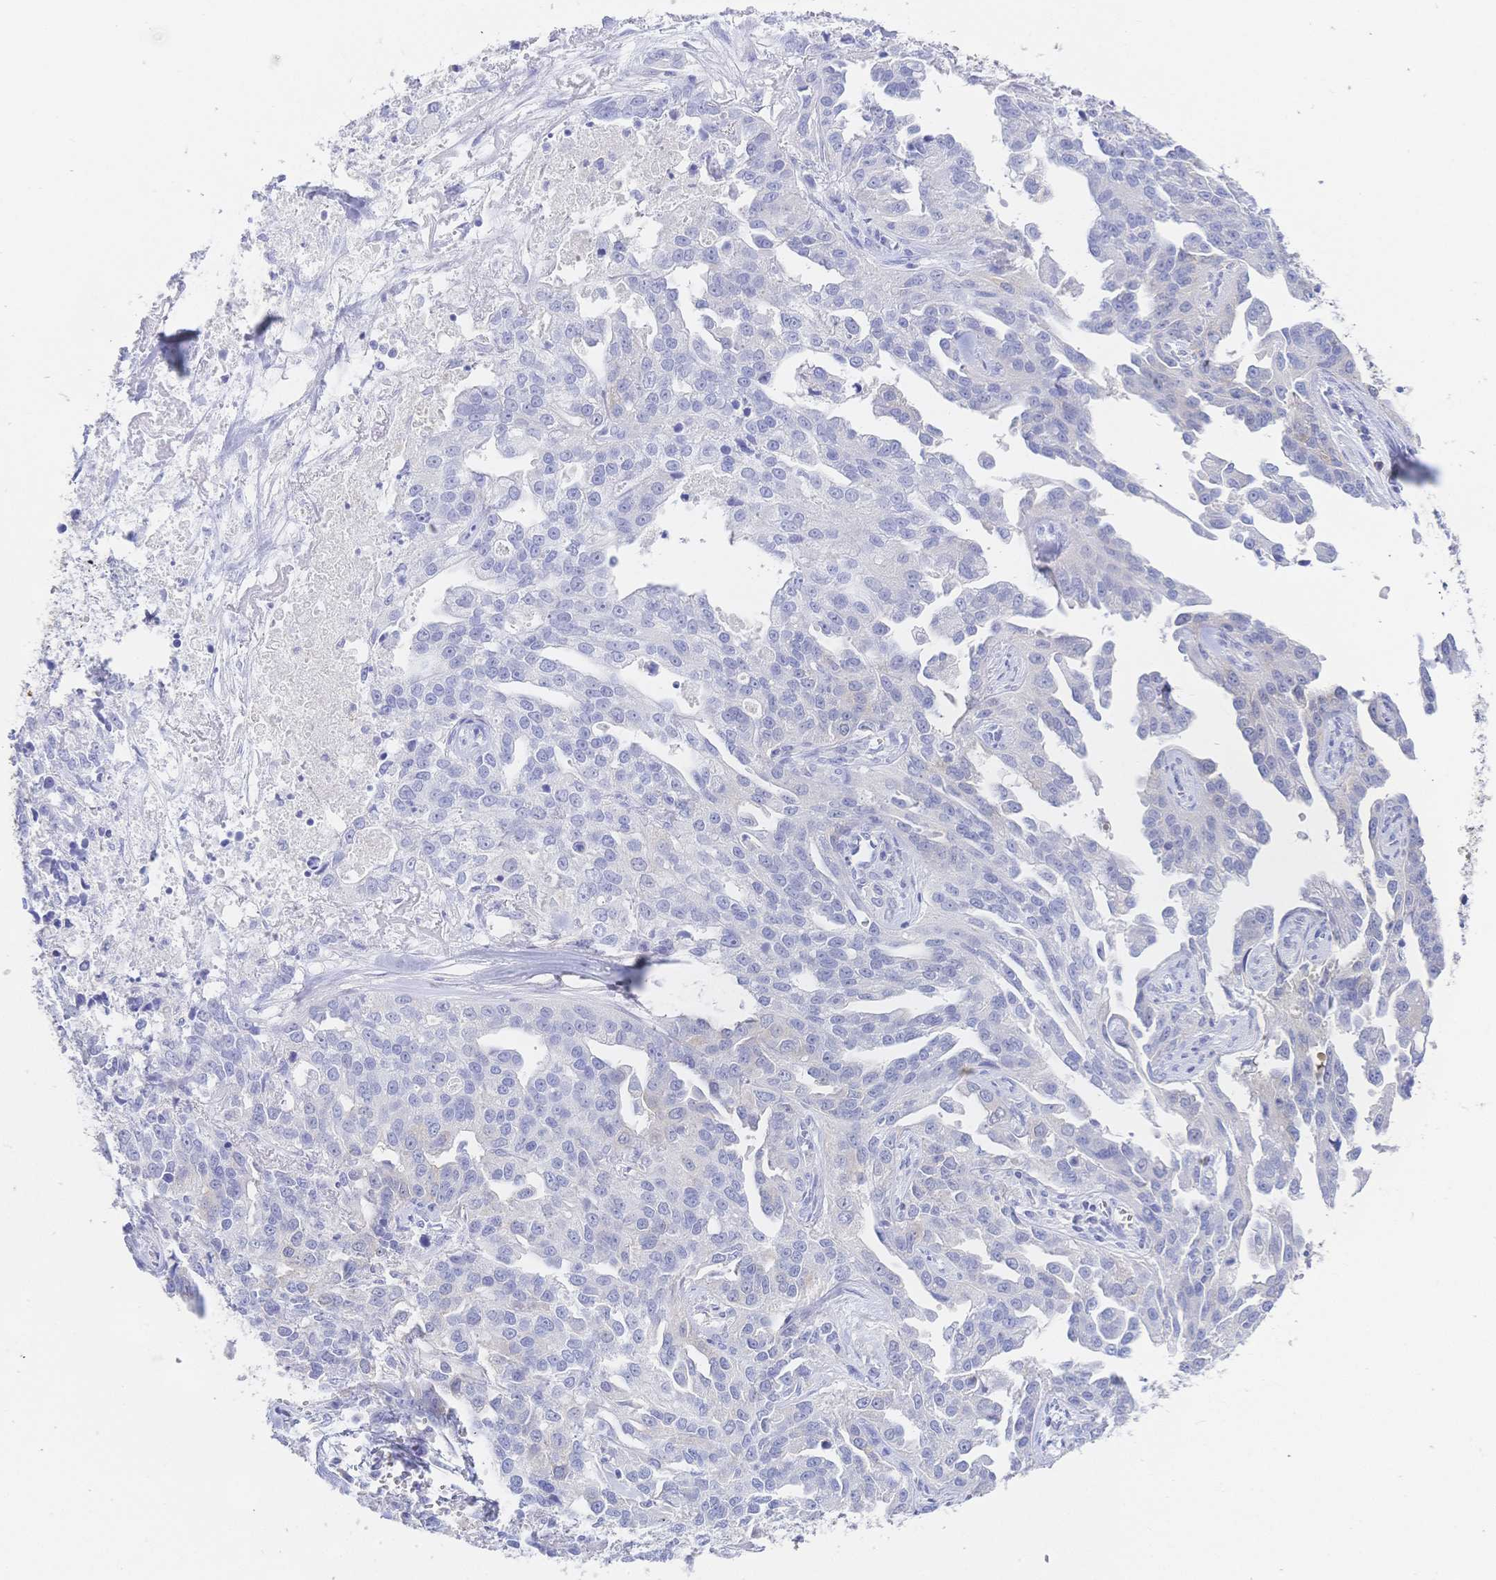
{"staining": {"intensity": "negative", "quantity": "none", "location": "none"}, "tissue": "ovarian cancer", "cell_type": "Tumor cells", "image_type": "cancer", "snomed": [{"axis": "morphology", "description": "Cystadenocarcinoma, serous, NOS"}, {"axis": "topography", "description": "Ovary"}], "caption": "There is no significant positivity in tumor cells of serous cystadenocarcinoma (ovarian).", "gene": "RRM1", "patient": {"sex": "female", "age": 75}}